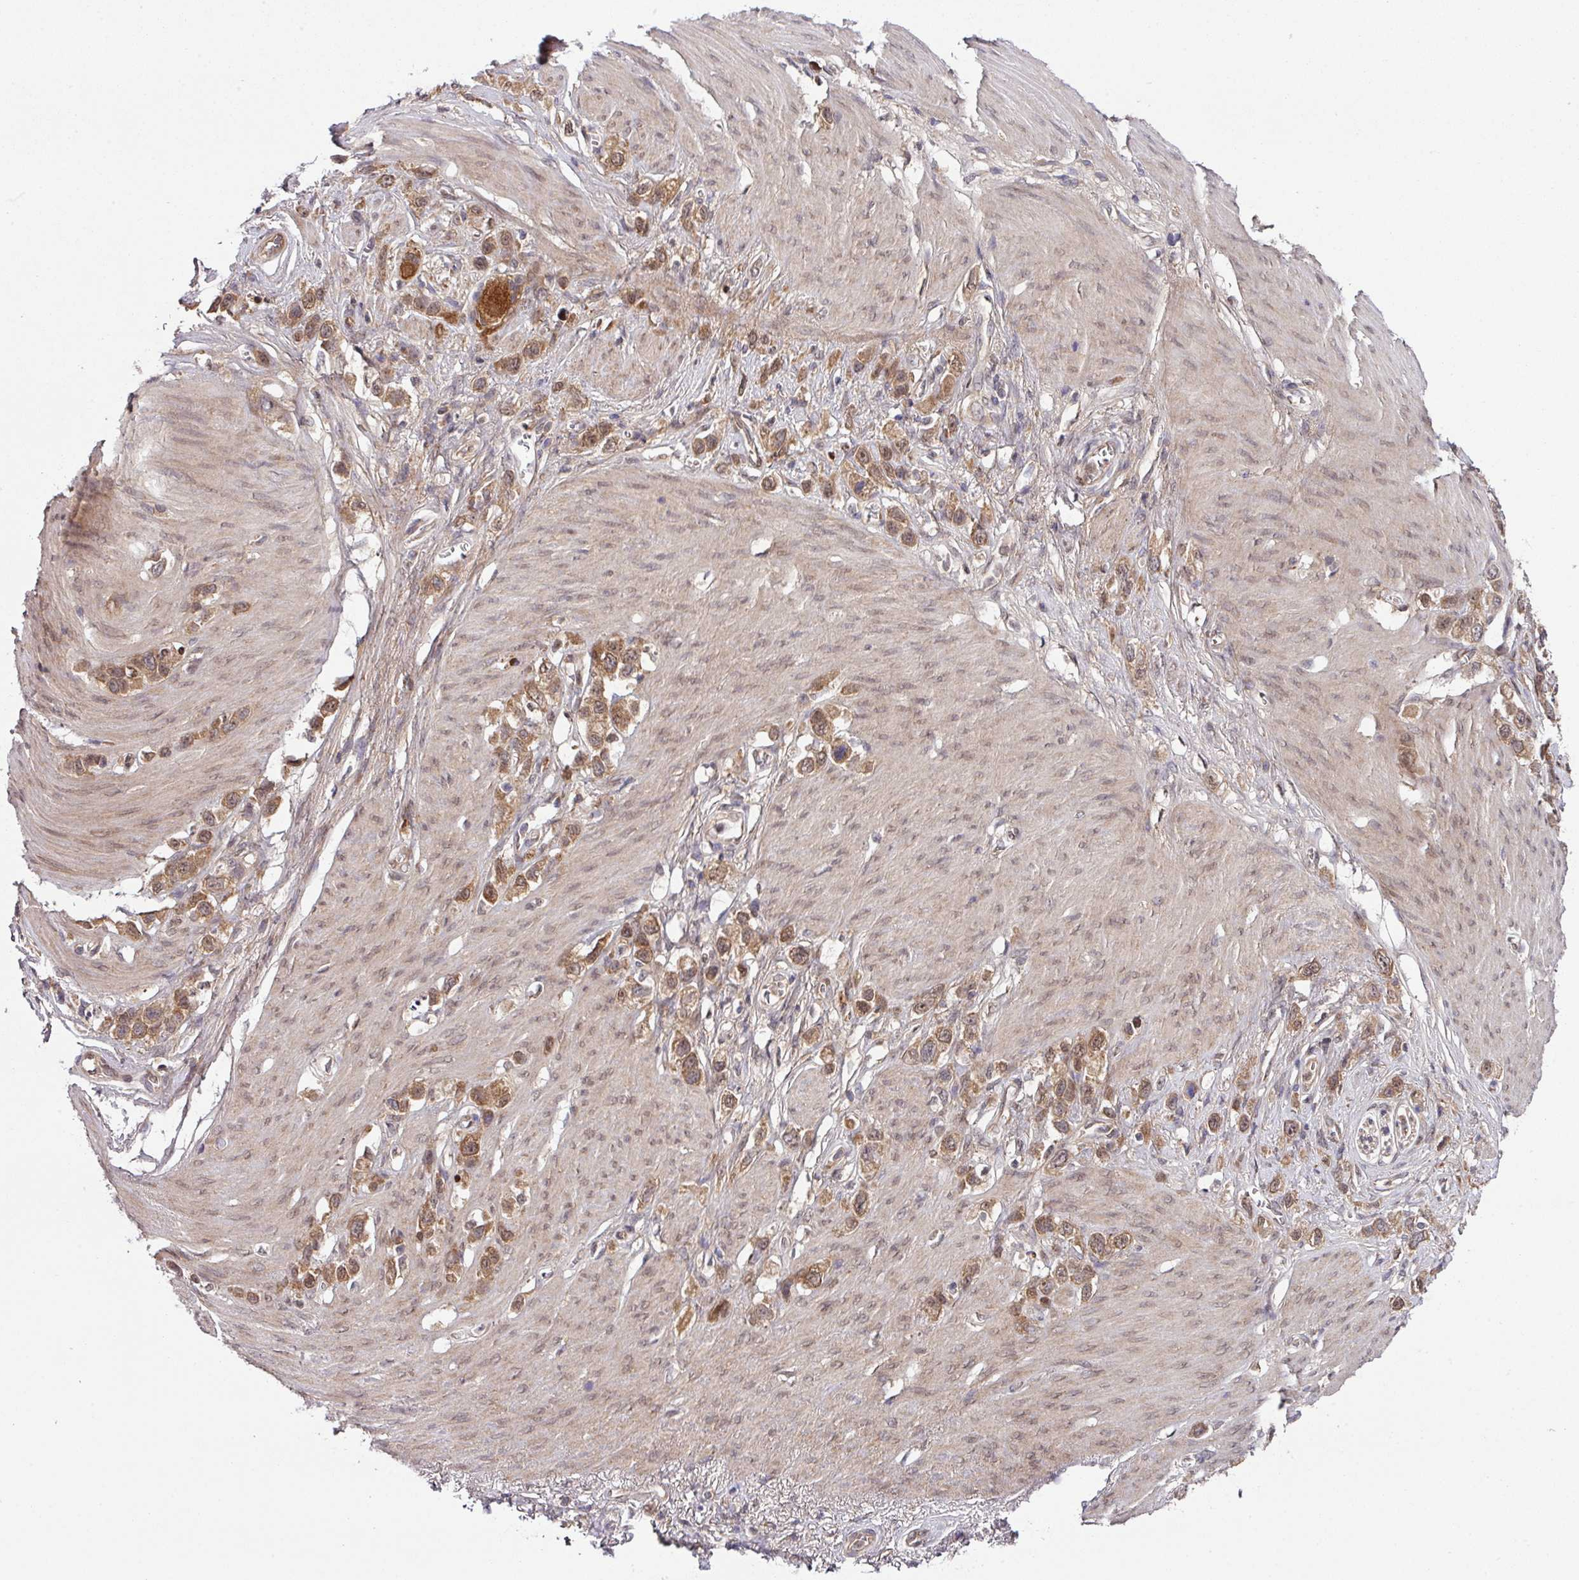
{"staining": {"intensity": "moderate", "quantity": ">75%", "location": "cytoplasmic/membranous,nuclear"}, "tissue": "stomach cancer", "cell_type": "Tumor cells", "image_type": "cancer", "snomed": [{"axis": "morphology", "description": "Adenocarcinoma, NOS"}, {"axis": "topography", "description": "Stomach"}], "caption": "Adenocarcinoma (stomach) tissue shows moderate cytoplasmic/membranous and nuclear staining in approximately >75% of tumor cells, visualized by immunohistochemistry. (Stains: DAB (3,3'-diaminobenzidine) in brown, nuclei in blue, Microscopy: brightfield microscopy at high magnification).", "gene": "CAMLG", "patient": {"sex": "female", "age": 65}}